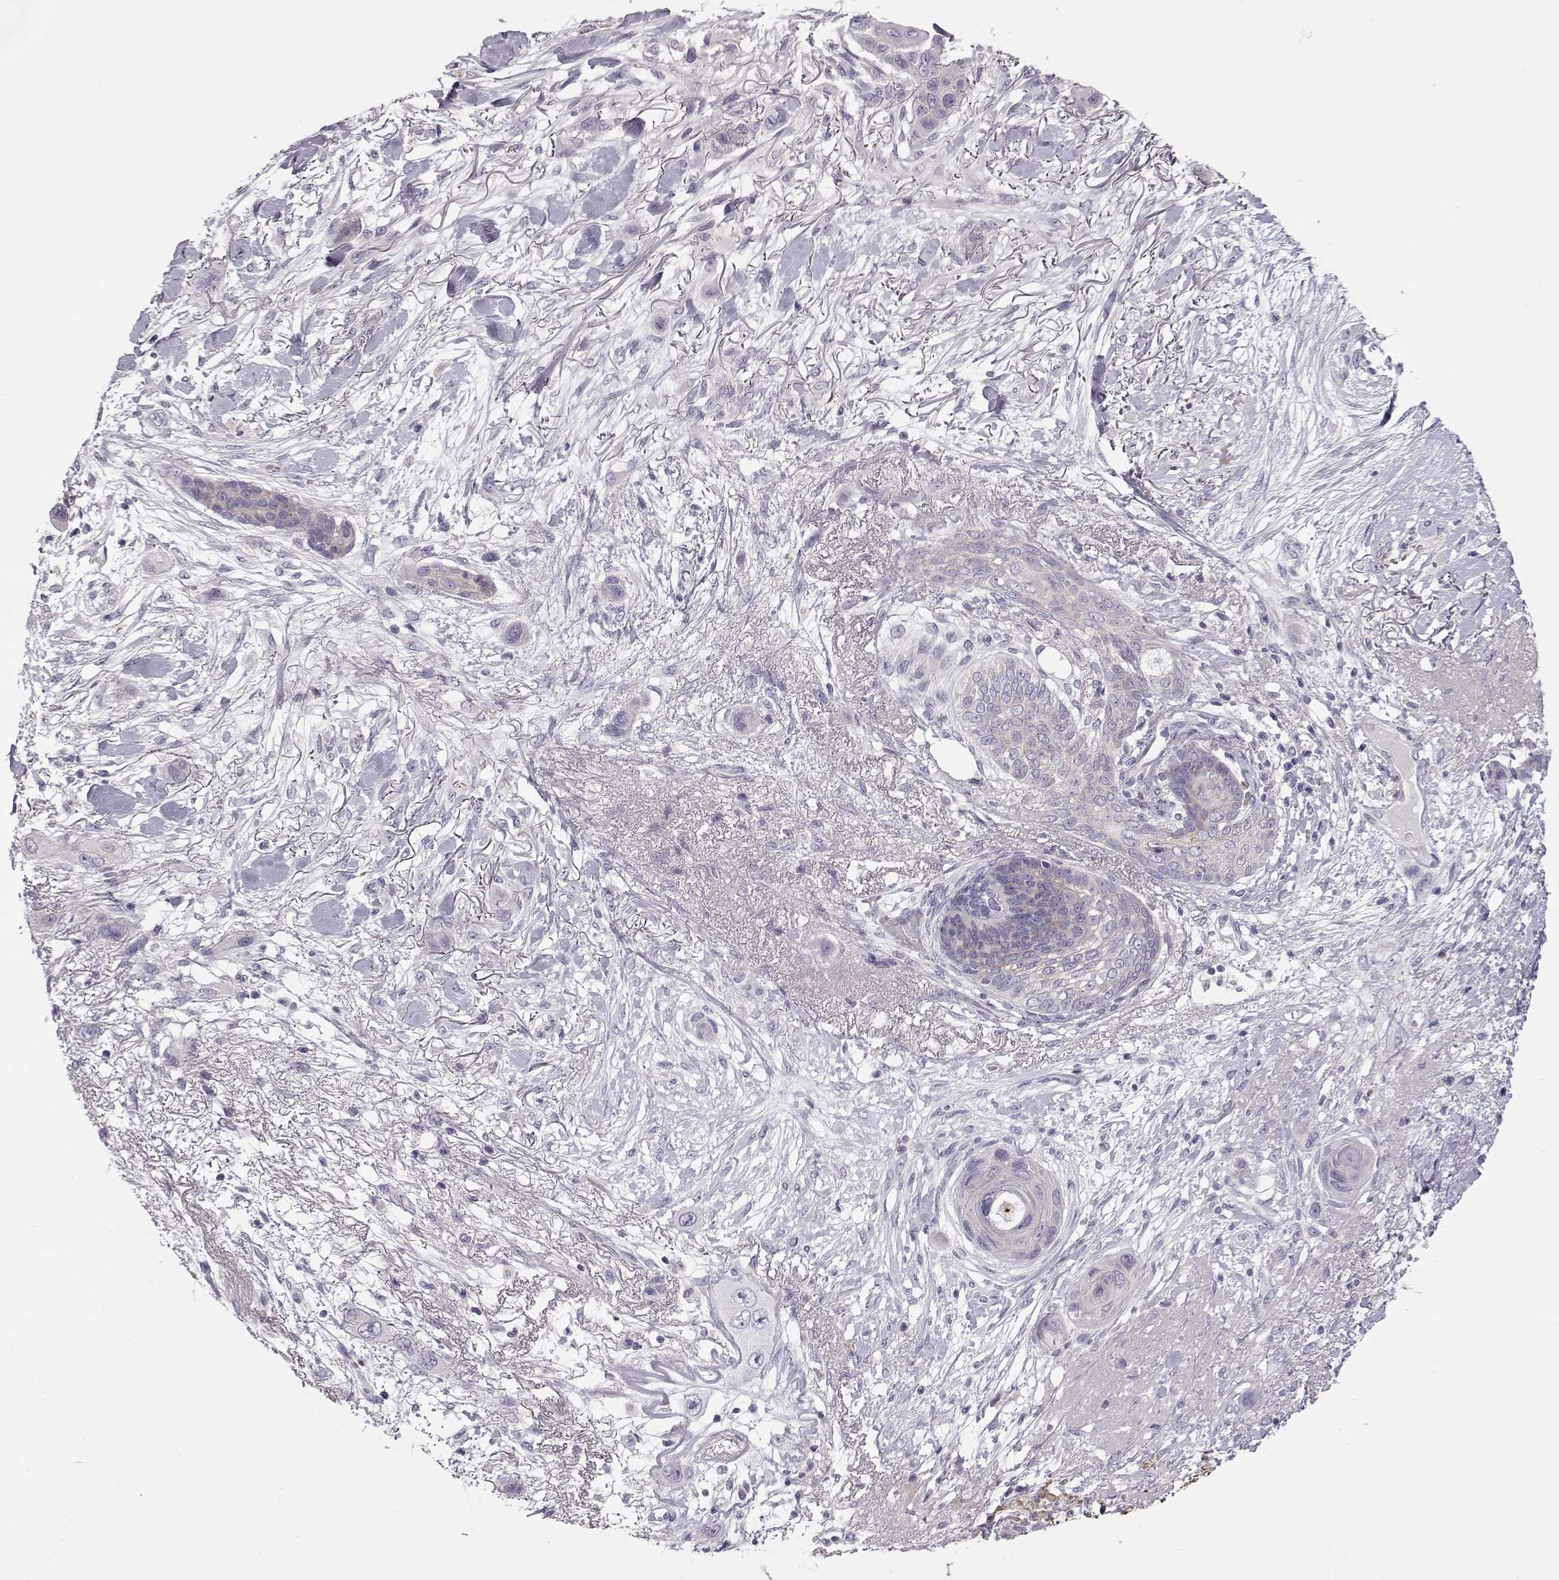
{"staining": {"intensity": "negative", "quantity": "none", "location": "none"}, "tissue": "skin cancer", "cell_type": "Tumor cells", "image_type": "cancer", "snomed": [{"axis": "morphology", "description": "Squamous cell carcinoma, NOS"}, {"axis": "topography", "description": "Skin"}], "caption": "Protein analysis of skin cancer (squamous cell carcinoma) demonstrates no significant expression in tumor cells. (Immunohistochemistry (ihc), brightfield microscopy, high magnification).", "gene": "GRK1", "patient": {"sex": "male", "age": 79}}